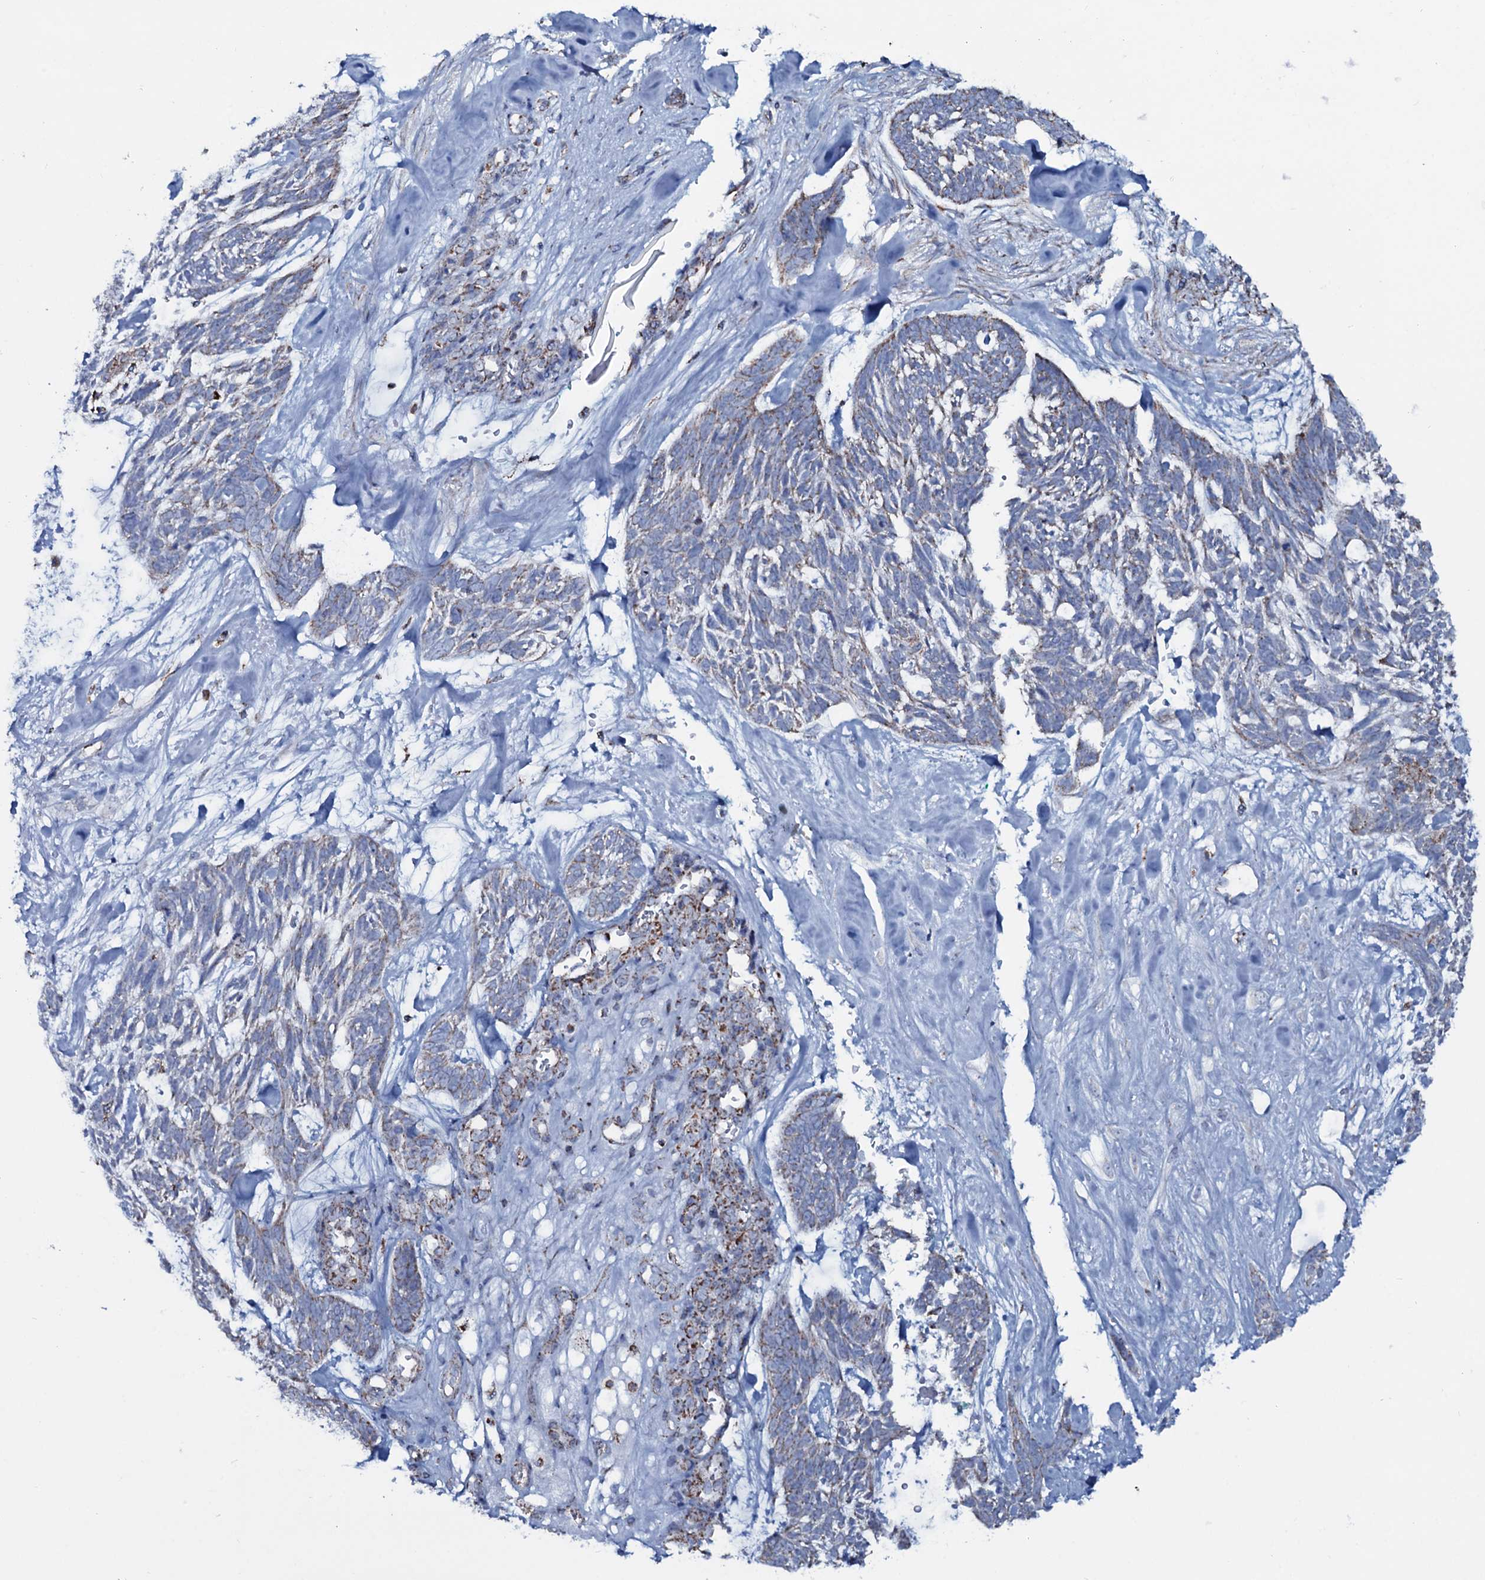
{"staining": {"intensity": "strong", "quantity": "<25%", "location": "cytoplasmic/membranous"}, "tissue": "skin cancer", "cell_type": "Tumor cells", "image_type": "cancer", "snomed": [{"axis": "morphology", "description": "Basal cell carcinoma"}, {"axis": "topography", "description": "Skin"}], "caption": "IHC (DAB (3,3'-diaminobenzidine)) staining of skin cancer (basal cell carcinoma) demonstrates strong cytoplasmic/membranous protein expression in approximately <25% of tumor cells.", "gene": "MRPS35", "patient": {"sex": "male", "age": 88}}